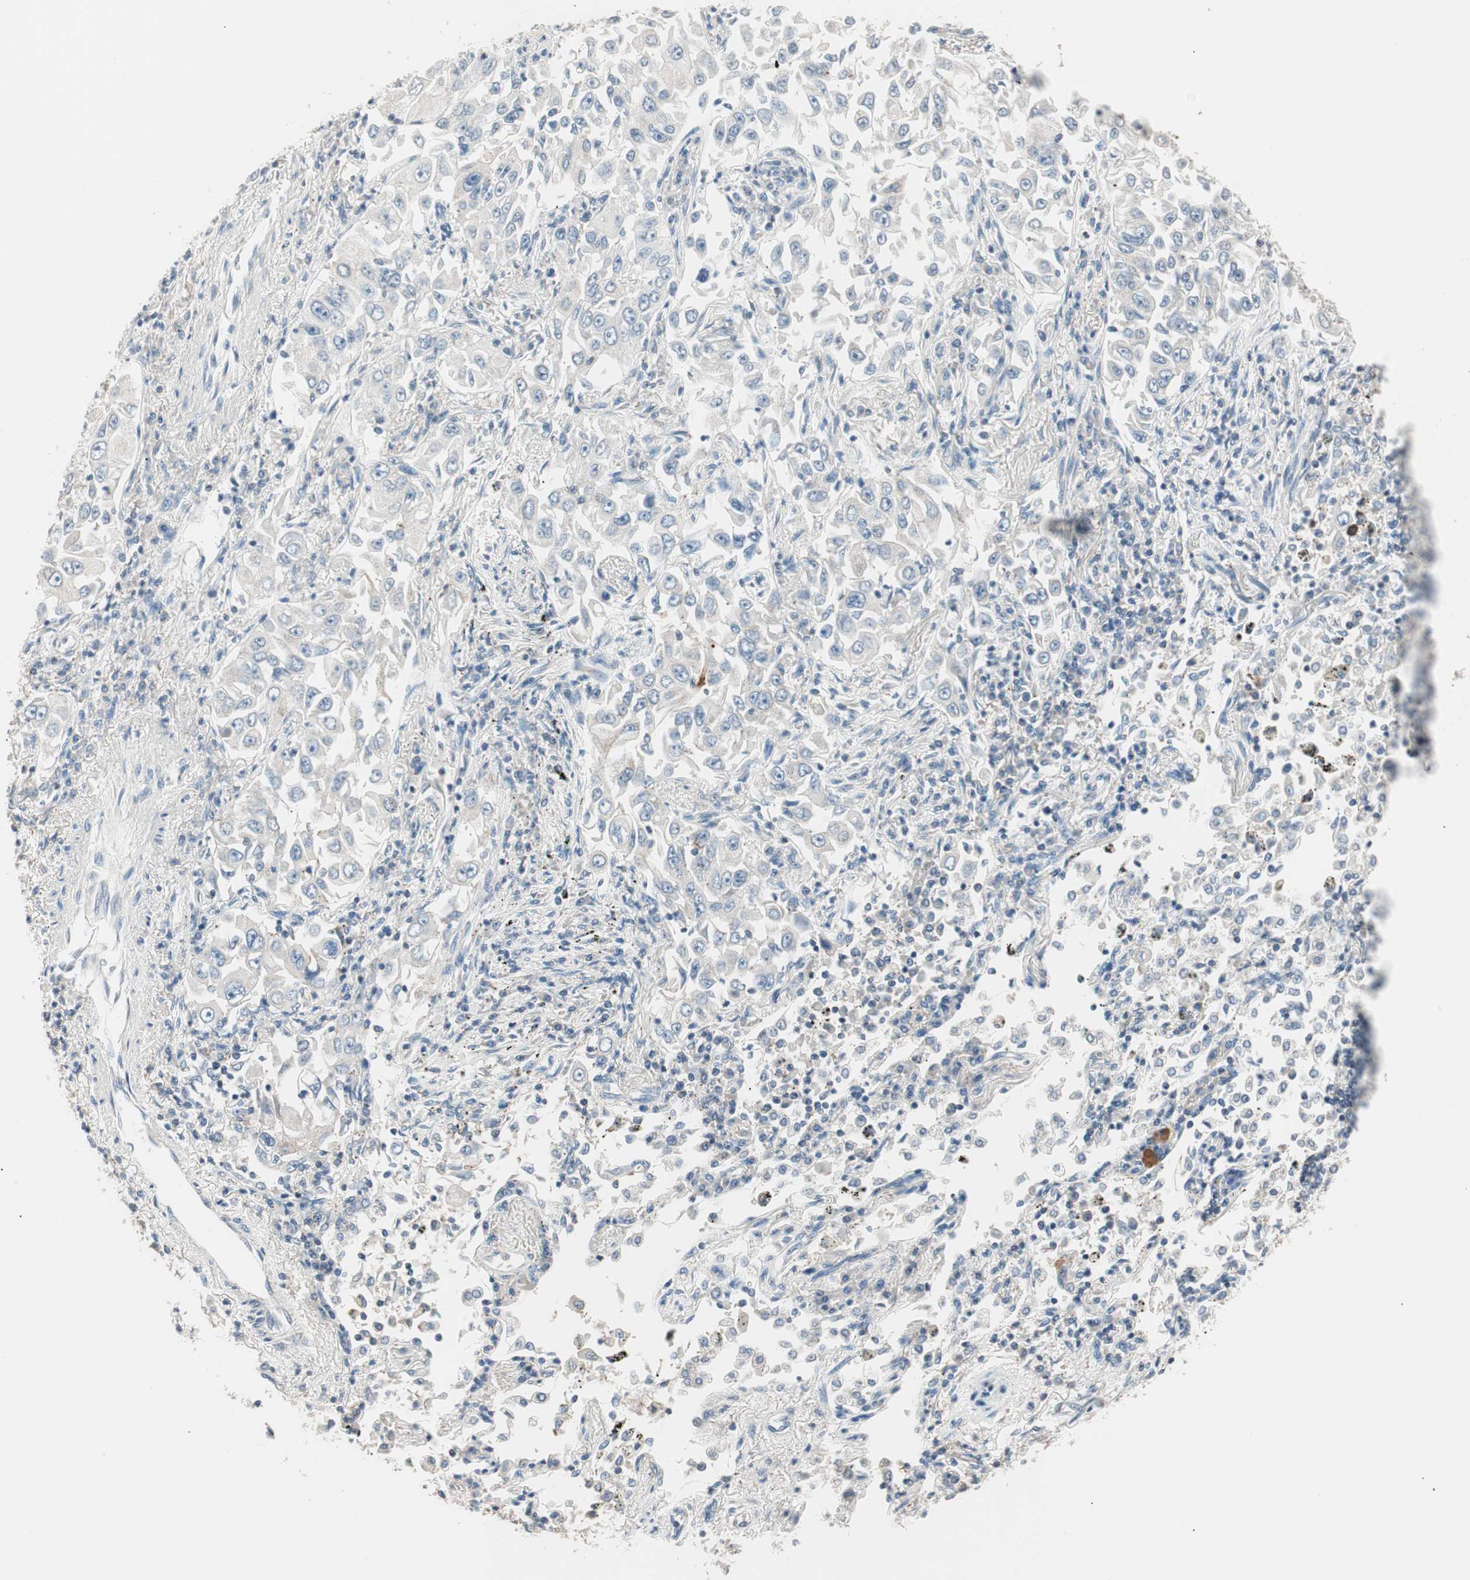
{"staining": {"intensity": "negative", "quantity": "none", "location": "none"}, "tissue": "lung cancer", "cell_type": "Tumor cells", "image_type": "cancer", "snomed": [{"axis": "morphology", "description": "Adenocarcinoma, NOS"}, {"axis": "topography", "description": "Lung"}], "caption": "A photomicrograph of human lung cancer is negative for staining in tumor cells.", "gene": "RAD54B", "patient": {"sex": "male", "age": 84}}